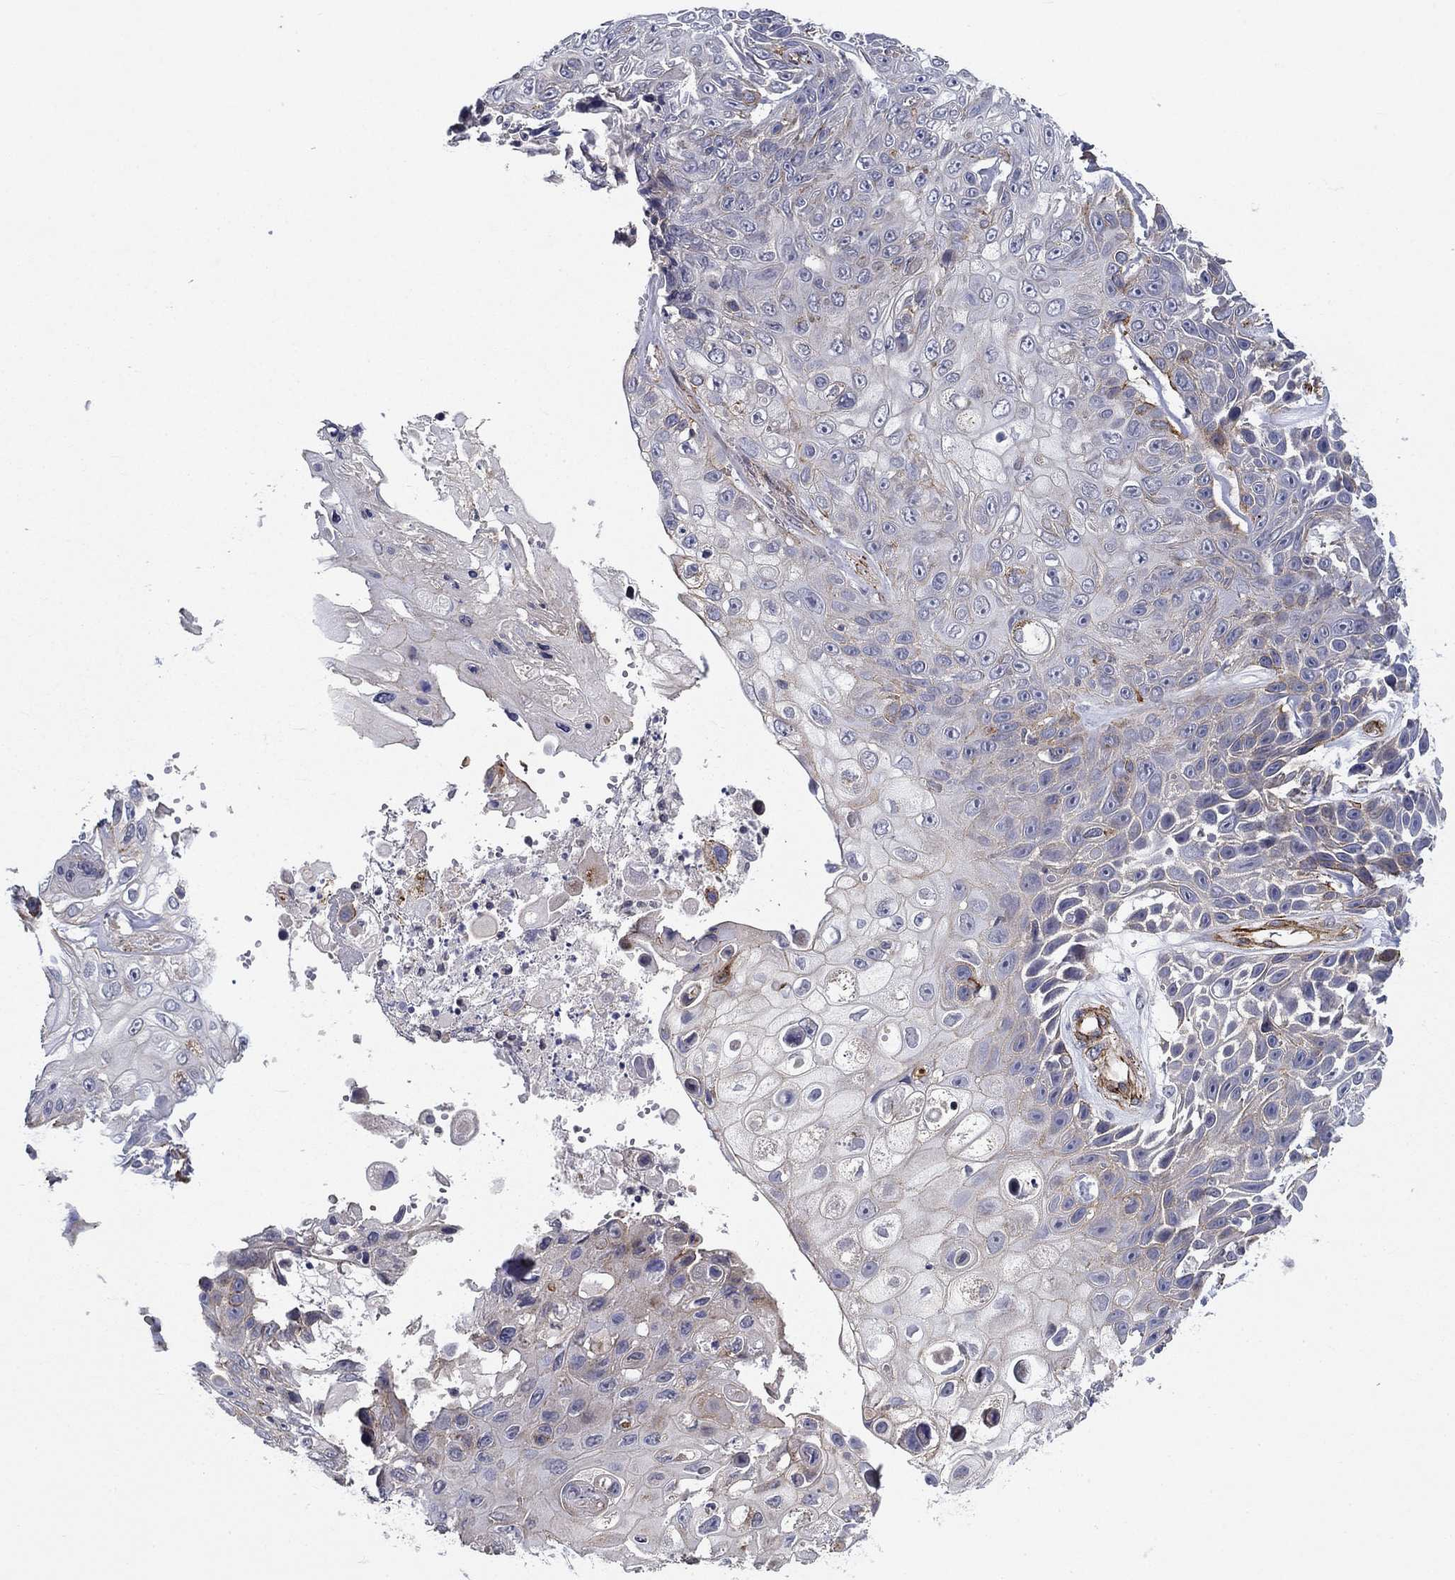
{"staining": {"intensity": "negative", "quantity": "none", "location": "none"}, "tissue": "skin cancer", "cell_type": "Tumor cells", "image_type": "cancer", "snomed": [{"axis": "morphology", "description": "Squamous cell carcinoma, NOS"}, {"axis": "topography", "description": "Skin"}], "caption": "DAB (3,3'-diaminobenzidine) immunohistochemical staining of human skin cancer shows no significant positivity in tumor cells.", "gene": "SYNC", "patient": {"sex": "male", "age": 82}}